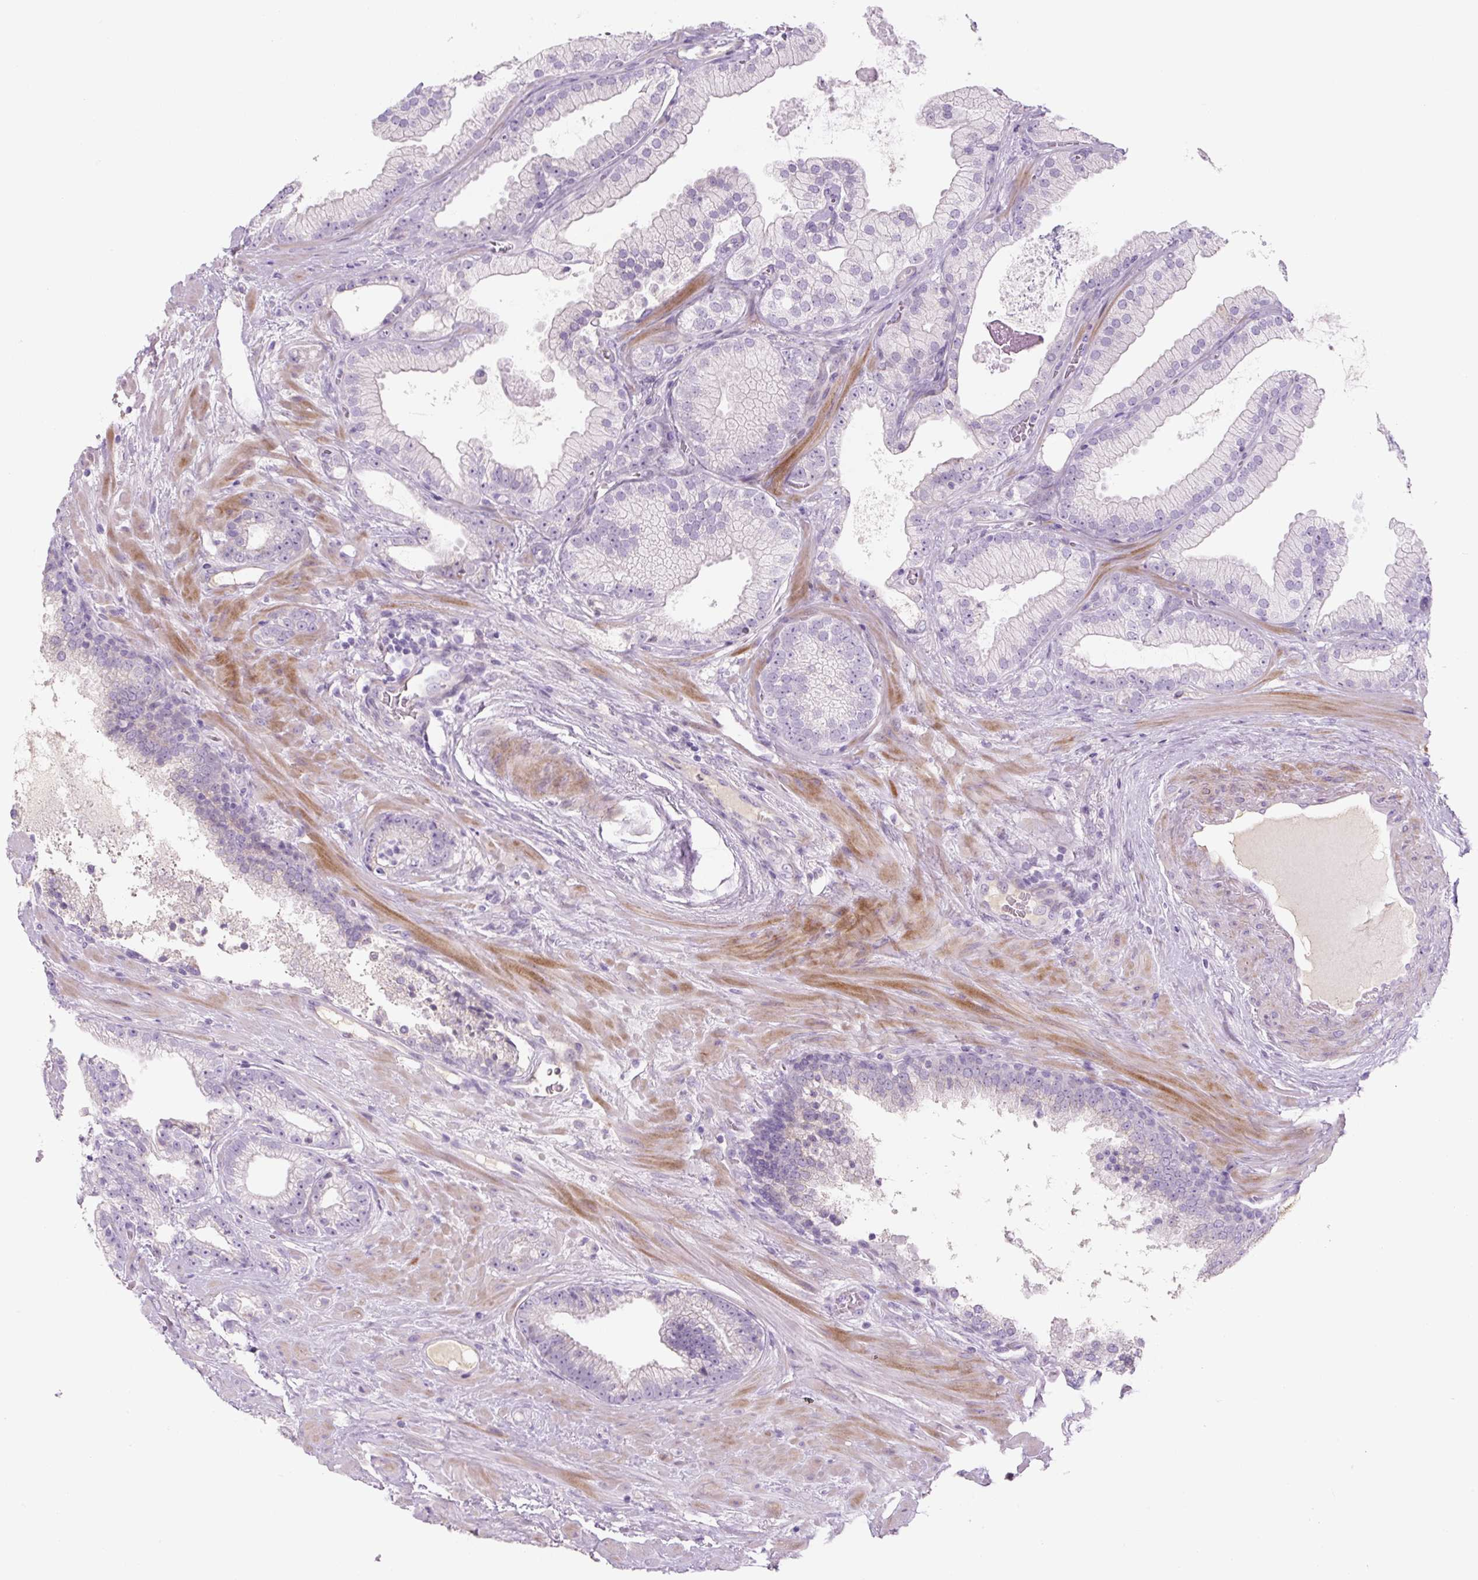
{"staining": {"intensity": "negative", "quantity": "none", "location": "none"}, "tissue": "prostate cancer", "cell_type": "Tumor cells", "image_type": "cancer", "snomed": [{"axis": "morphology", "description": "Adenocarcinoma, High grade"}, {"axis": "topography", "description": "Prostate"}], "caption": "IHC photomicrograph of neoplastic tissue: human prostate cancer (adenocarcinoma (high-grade)) stained with DAB demonstrates no significant protein expression in tumor cells.", "gene": "PRM1", "patient": {"sex": "male", "age": 68}}